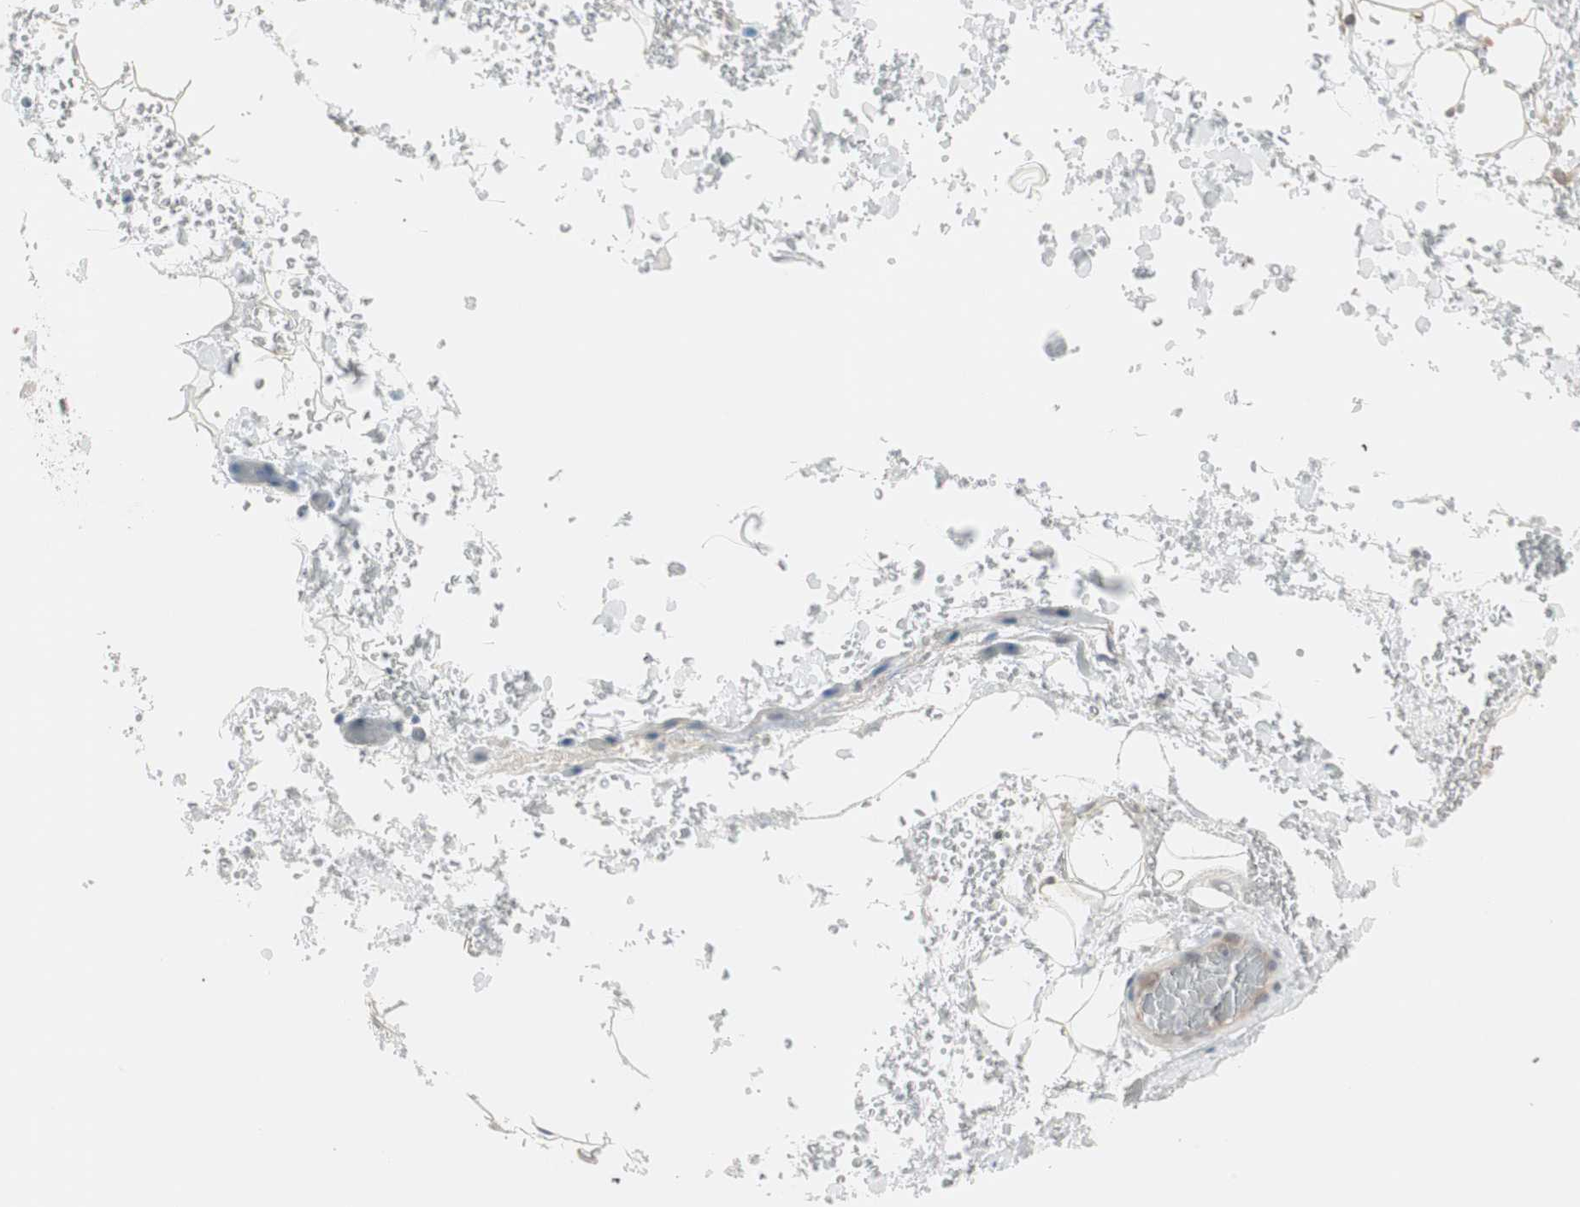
{"staining": {"intensity": "weak", "quantity": "25%-75%", "location": "cytoplasmic/membranous"}, "tissue": "adipose tissue", "cell_type": "Adipocytes", "image_type": "normal", "snomed": [{"axis": "morphology", "description": "Normal tissue, NOS"}, {"axis": "morphology", "description": "Inflammation, NOS"}, {"axis": "topography", "description": "Breast"}], "caption": "High-magnification brightfield microscopy of benign adipose tissue stained with DAB (brown) and counterstained with hematoxylin (blue). adipocytes exhibit weak cytoplasmic/membranous positivity is appreciated in about25%-75% of cells. The staining is performed using DAB (3,3'-diaminobenzidine) brown chromogen to label protein expression. The nuclei are counter-stained blue using hematoxylin.", "gene": "ZFP36", "patient": {"sex": "female", "age": 65}}